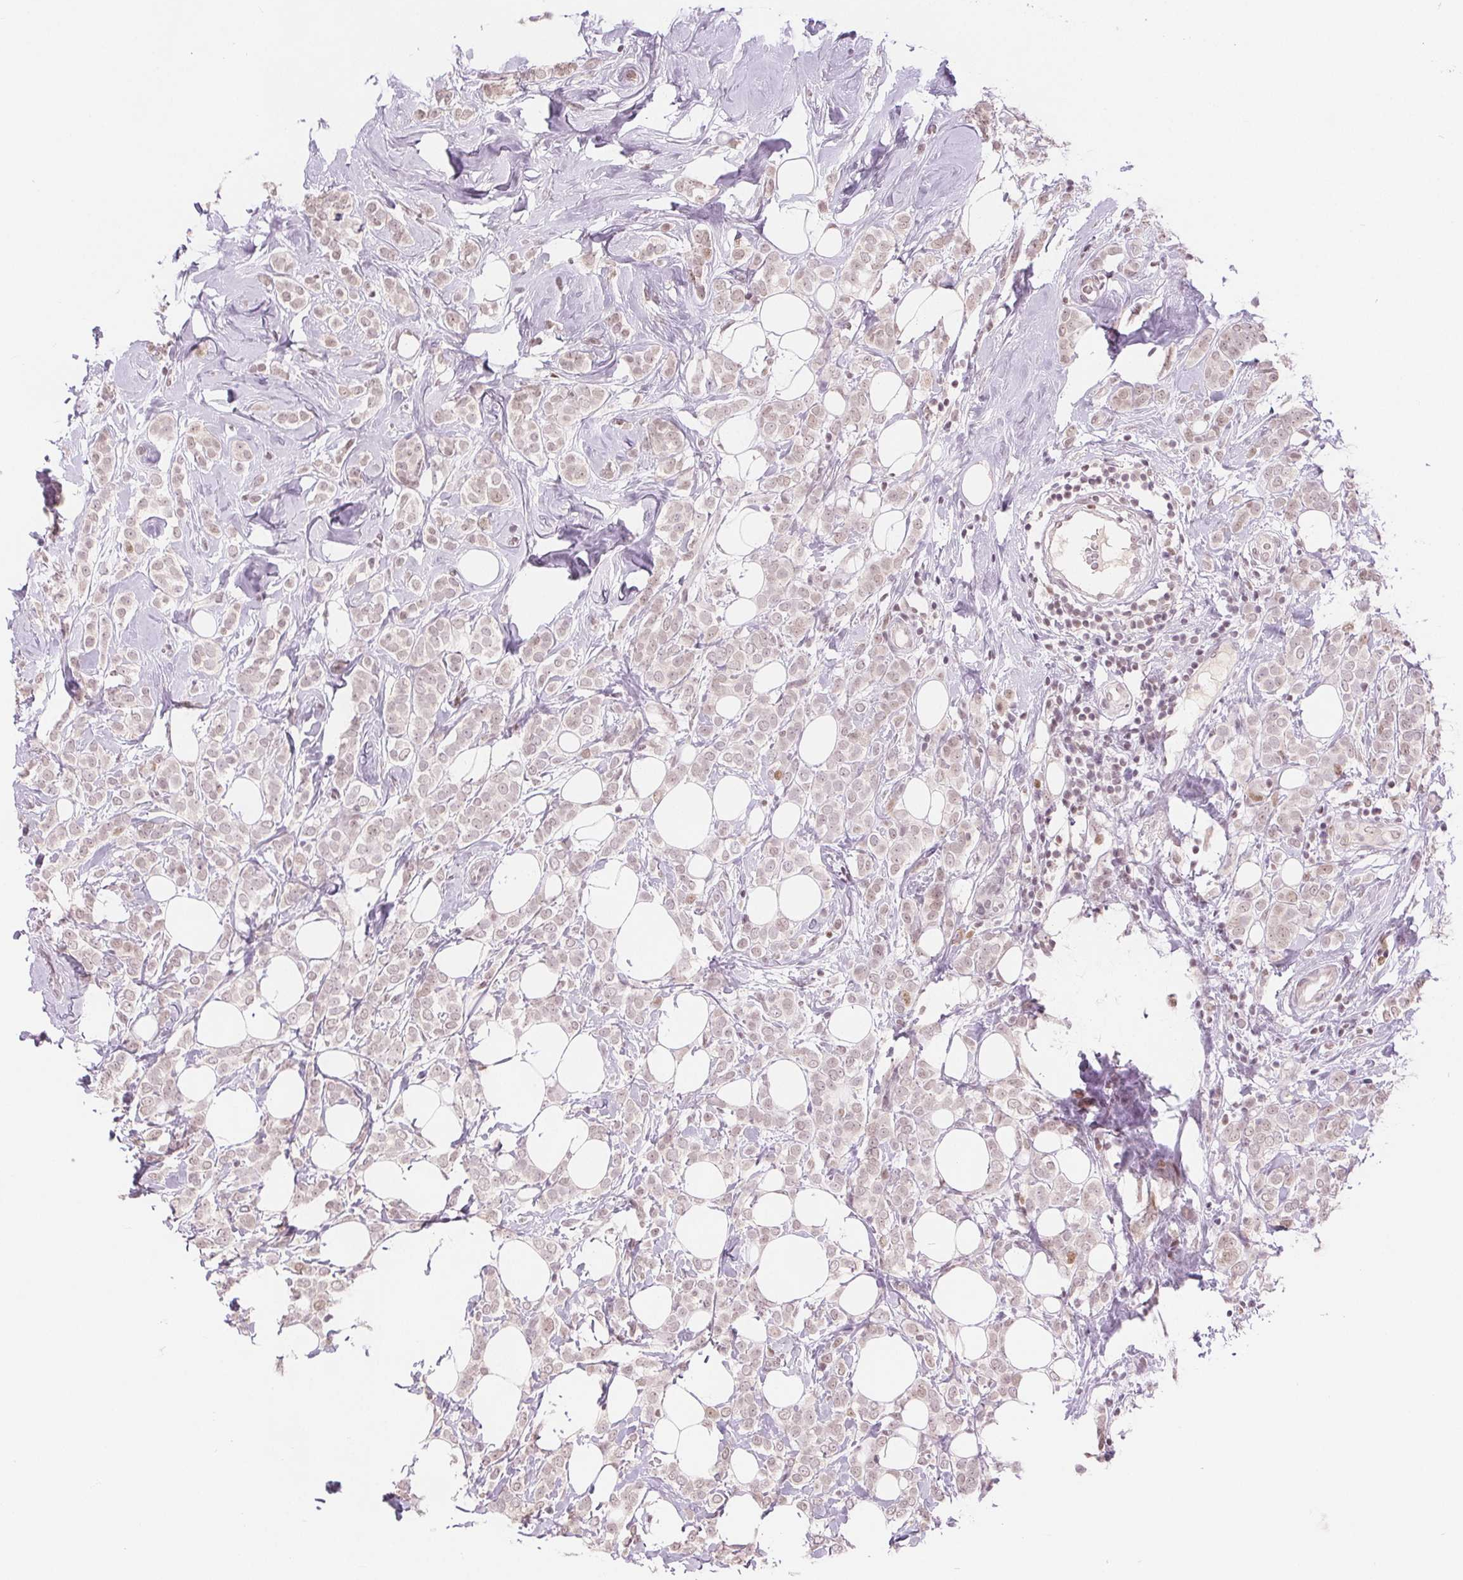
{"staining": {"intensity": "weak", "quantity": "25%-75%", "location": "nuclear"}, "tissue": "breast cancer", "cell_type": "Tumor cells", "image_type": "cancer", "snomed": [{"axis": "morphology", "description": "Lobular carcinoma"}, {"axis": "topography", "description": "Breast"}], "caption": "Protein expression analysis of human breast cancer (lobular carcinoma) reveals weak nuclear staining in about 25%-75% of tumor cells.", "gene": "DEK", "patient": {"sex": "female", "age": 49}}